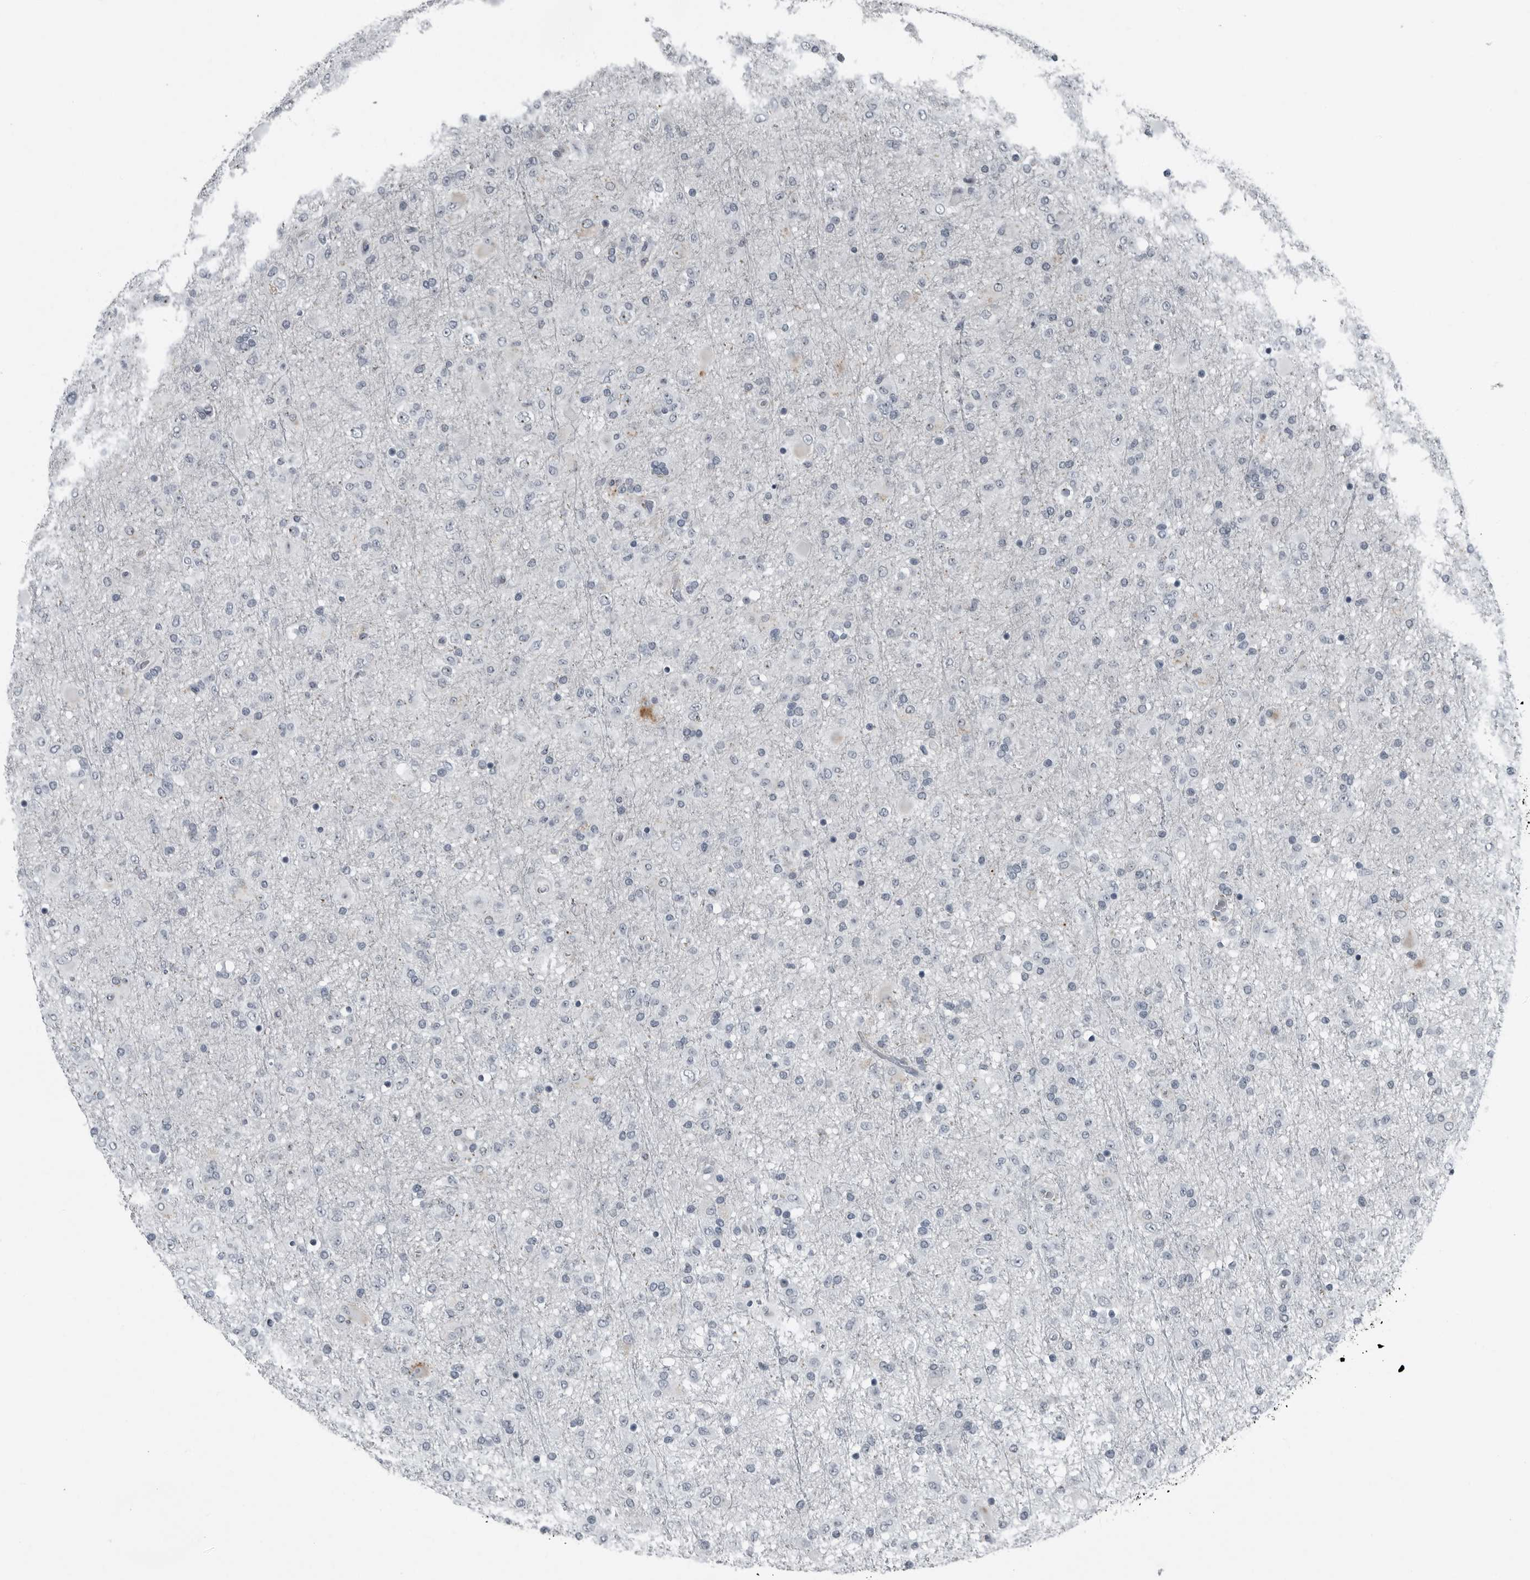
{"staining": {"intensity": "negative", "quantity": "none", "location": "none"}, "tissue": "glioma", "cell_type": "Tumor cells", "image_type": "cancer", "snomed": [{"axis": "morphology", "description": "Glioma, malignant, Low grade"}, {"axis": "topography", "description": "Brain"}], "caption": "This is an immunohistochemistry micrograph of human glioma. There is no staining in tumor cells.", "gene": "PDCD11", "patient": {"sex": "male", "age": 65}}